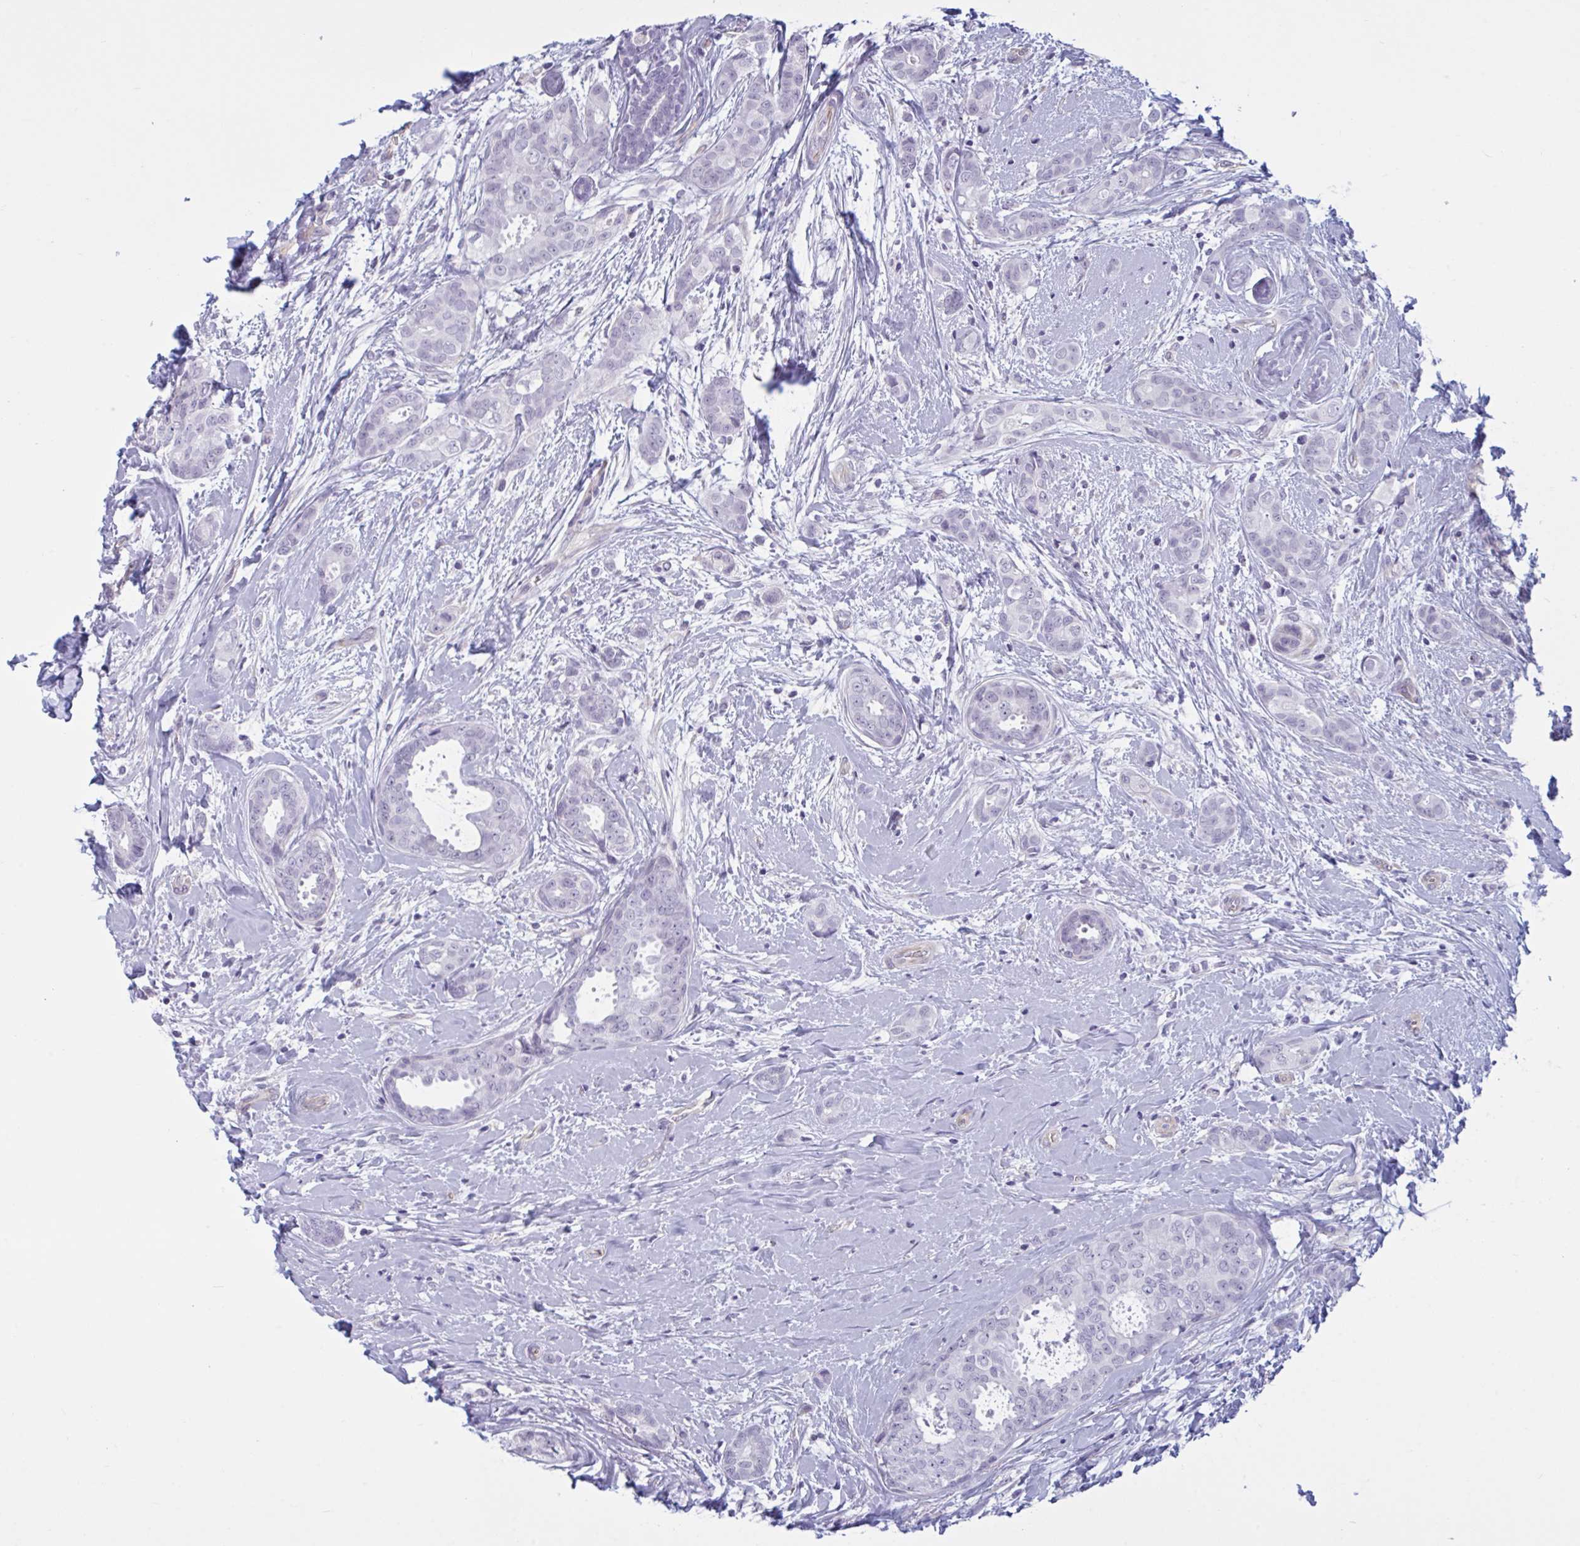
{"staining": {"intensity": "negative", "quantity": "none", "location": "none"}, "tissue": "breast cancer", "cell_type": "Tumor cells", "image_type": "cancer", "snomed": [{"axis": "morphology", "description": "Duct carcinoma"}, {"axis": "topography", "description": "Breast"}], "caption": "Protein analysis of breast infiltrating ductal carcinoma displays no significant expression in tumor cells.", "gene": "OR1L3", "patient": {"sex": "female", "age": 45}}